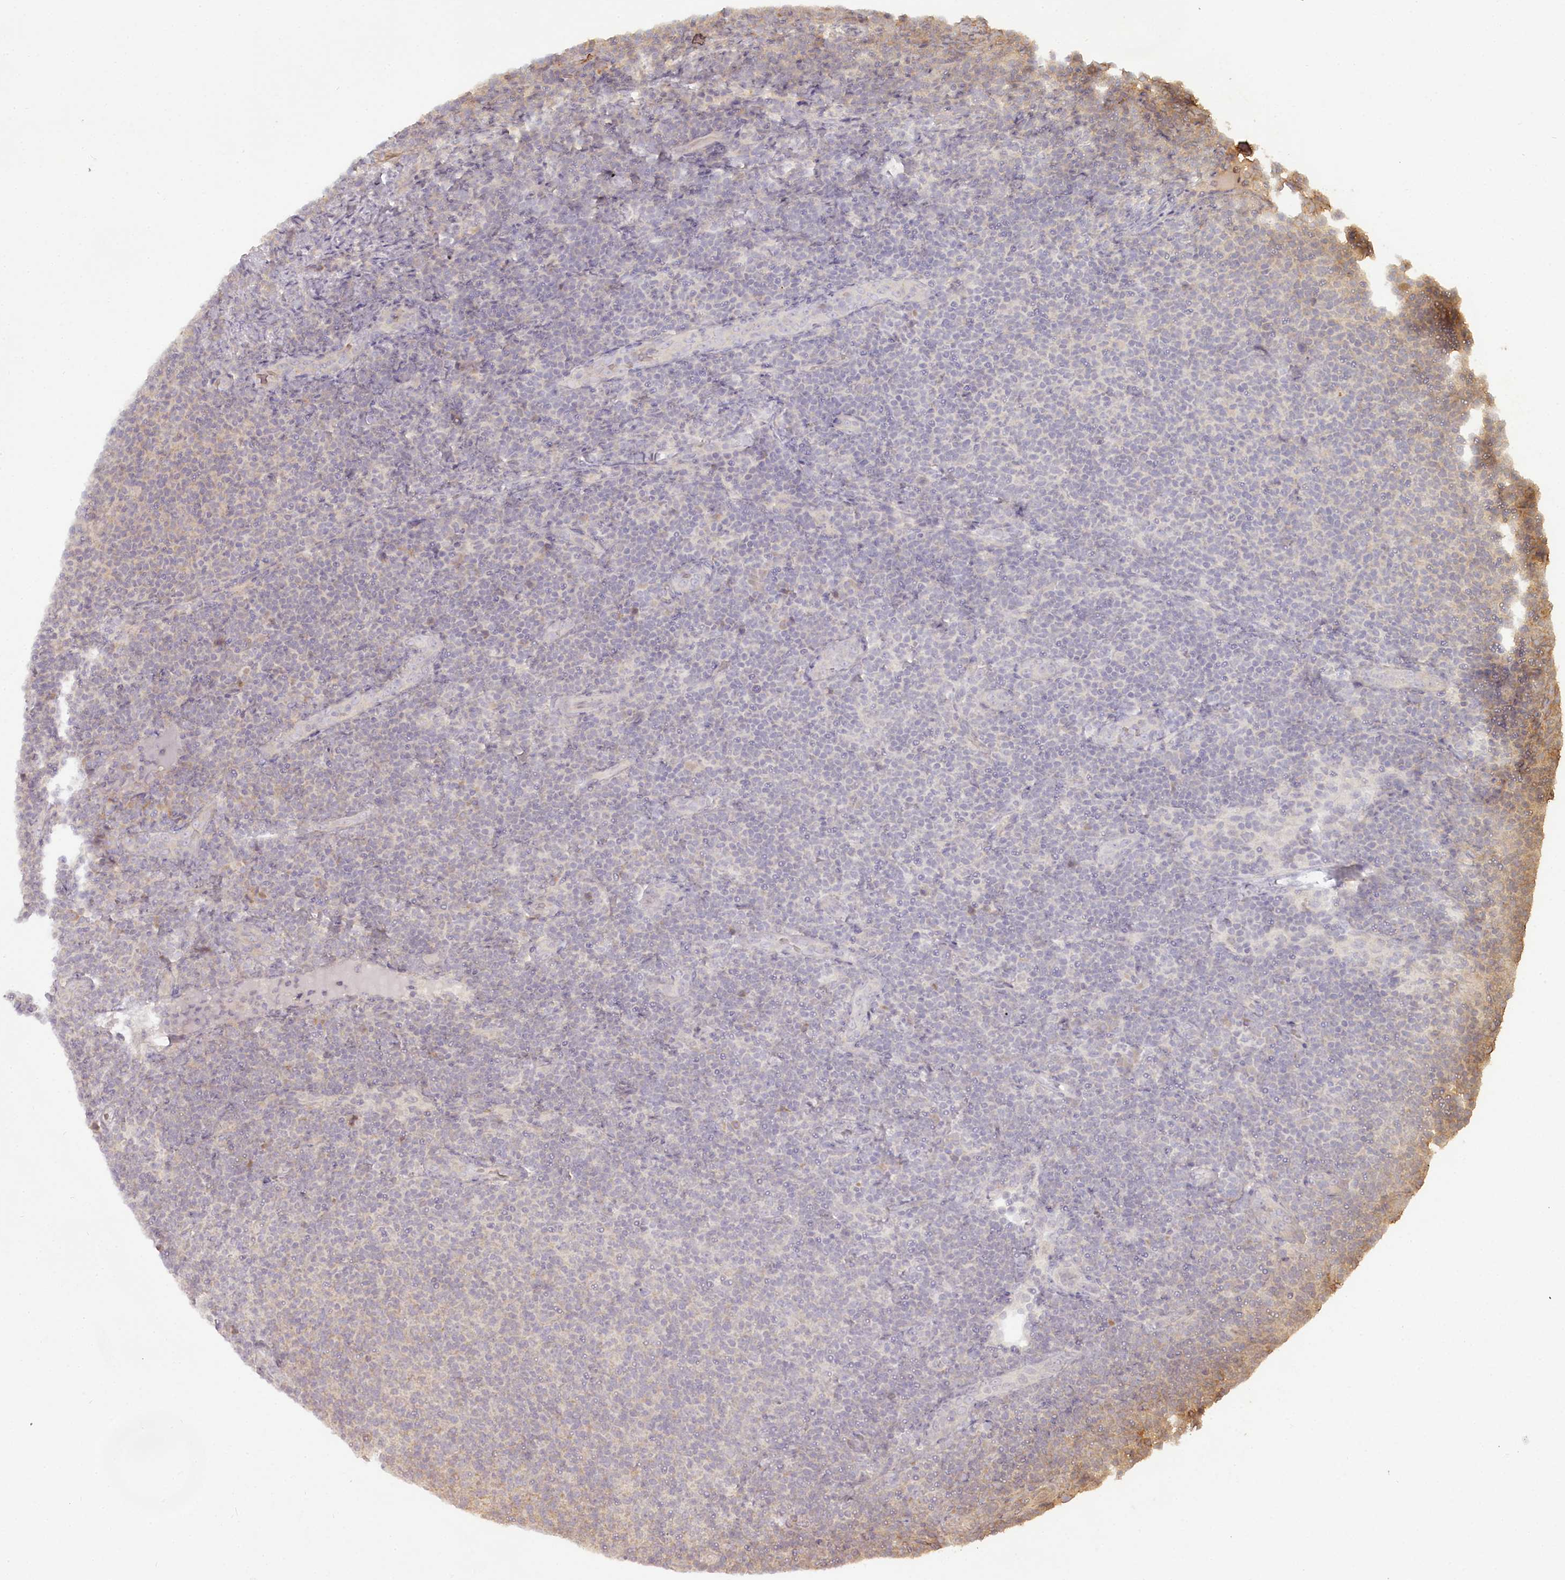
{"staining": {"intensity": "weak", "quantity": "25%-75%", "location": "cytoplasmic/membranous"}, "tissue": "lymphoma", "cell_type": "Tumor cells", "image_type": "cancer", "snomed": [{"axis": "morphology", "description": "Malignant lymphoma, non-Hodgkin's type, Low grade"}, {"axis": "topography", "description": "Lymph node"}], "caption": "This histopathology image demonstrates immunohistochemistry staining of malignant lymphoma, non-Hodgkin's type (low-grade), with low weak cytoplasmic/membranous positivity in about 25%-75% of tumor cells.", "gene": "TMIE", "patient": {"sex": "male", "age": 66}}